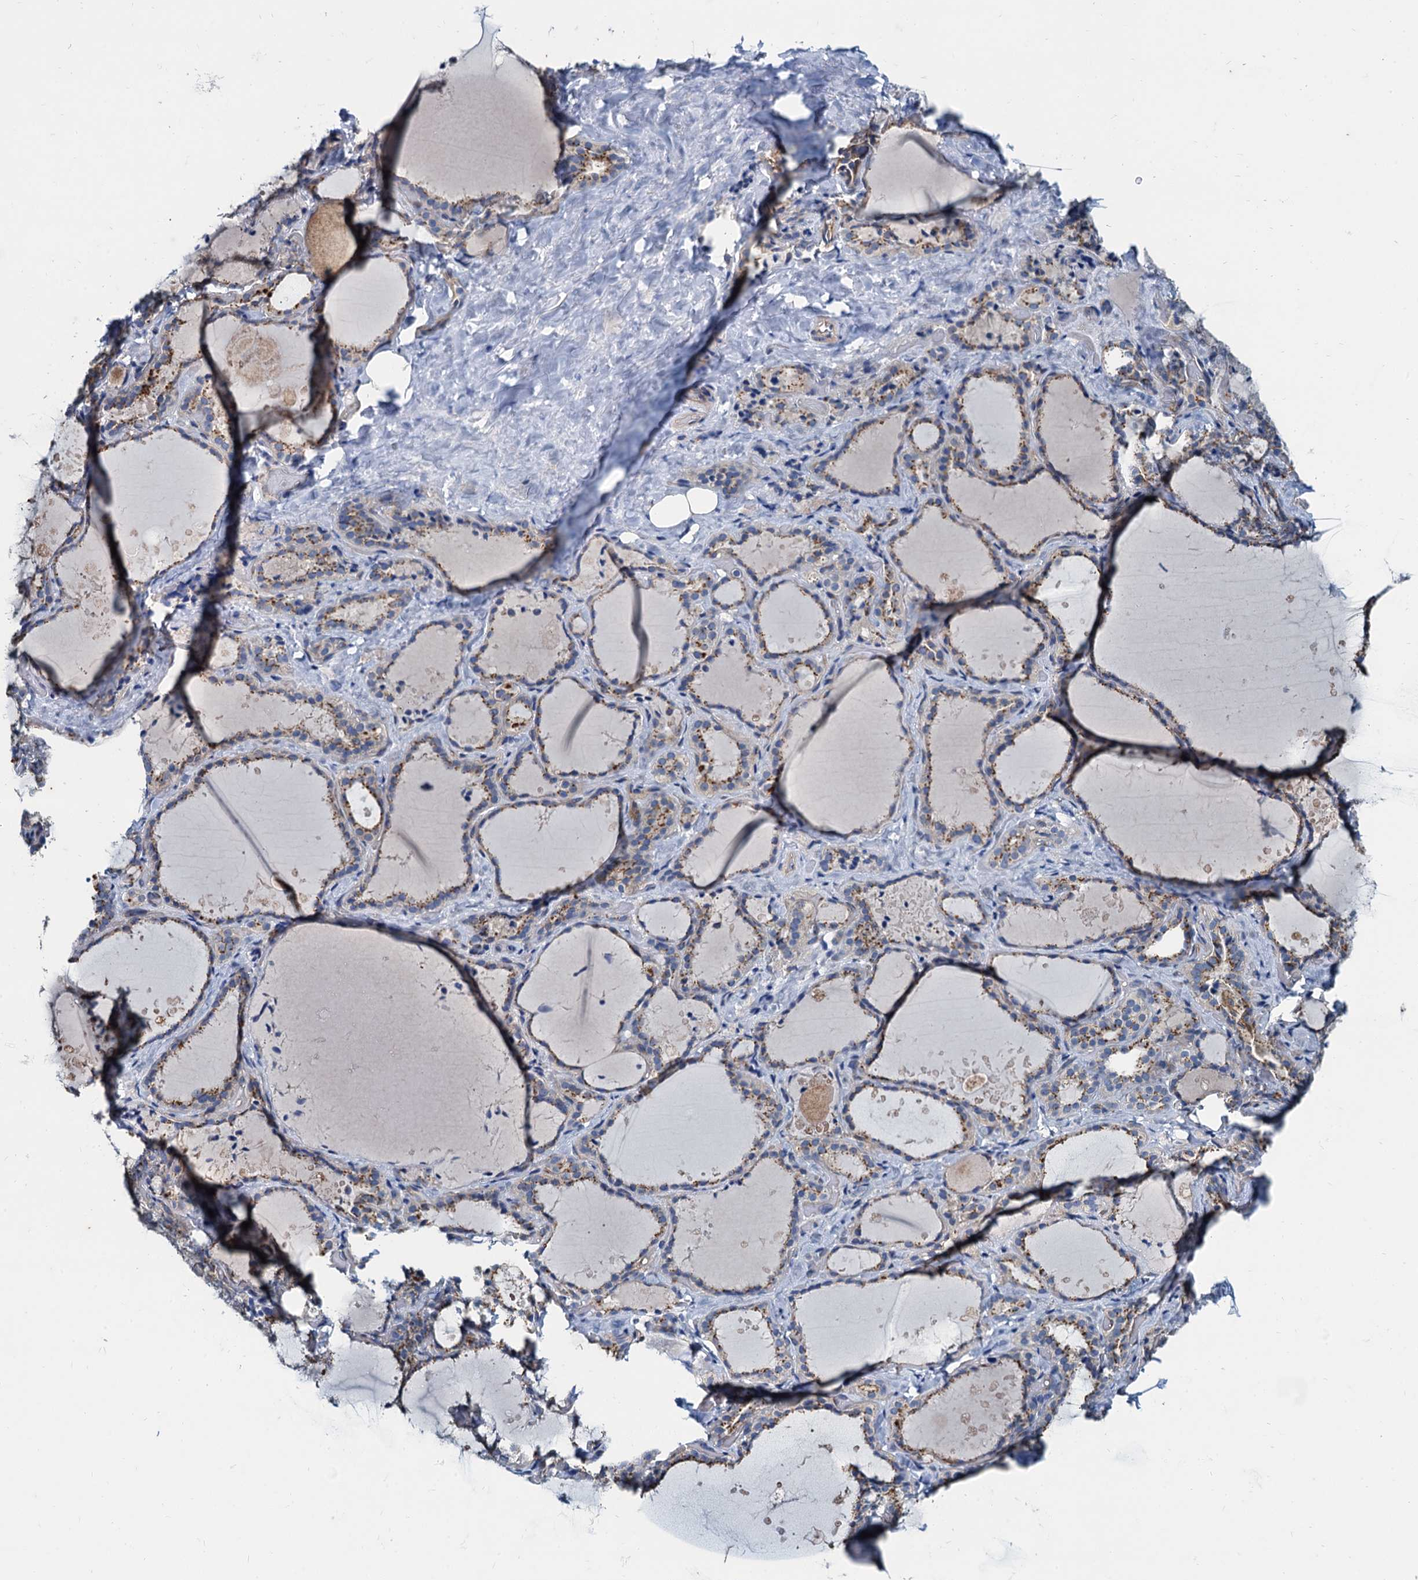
{"staining": {"intensity": "weak", "quantity": ">75%", "location": "cytoplasmic/membranous"}, "tissue": "thyroid gland", "cell_type": "Glandular cells", "image_type": "normal", "snomed": [{"axis": "morphology", "description": "Normal tissue, NOS"}, {"axis": "topography", "description": "Thyroid gland"}], "caption": "Weak cytoplasmic/membranous protein positivity is identified in approximately >75% of glandular cells in thyroid gland.", "gene": "NGRN", "patient": {"sex": "female", "age": 44}}